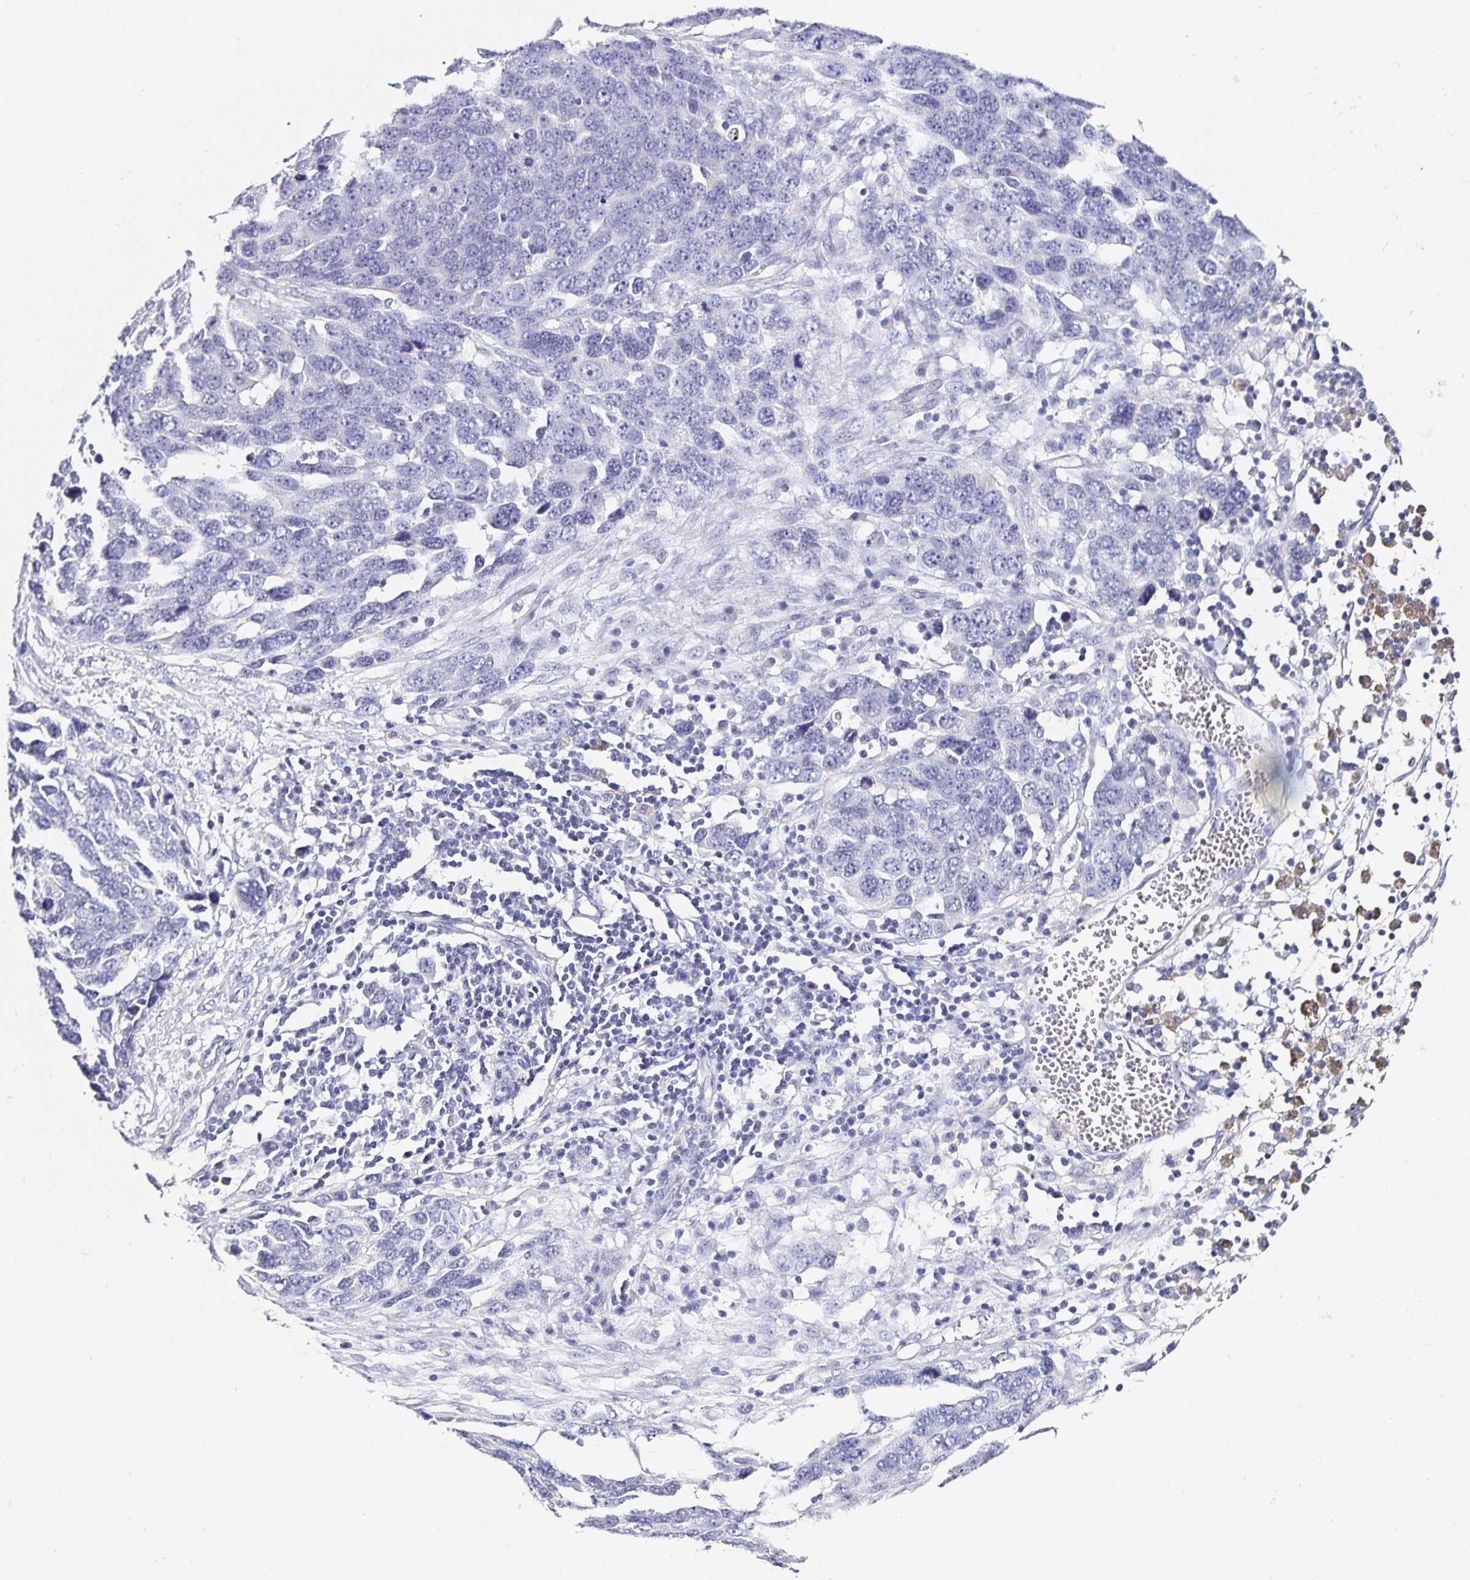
{"staining": {"intensity": "negative", "quantity": "none", "location": "none"}, "tissue": "ovarian cancer", "cell_type": "Tumor cells", "image_type": "cancer", "snomed": [{"axis": "morphology", "description": "Cystadenocarcinoma, serous, NOS"}, {"axis": "topography", "description": "Ovary"}], "caption": "This is a histopathology image of immunohistochemistry (IHC) staining of ovarian serous cystadenocarcinoma, which shows no positivity in tumor cells.", "gene": "CHGA", "patient": {"sex": "female", "age": 76}}